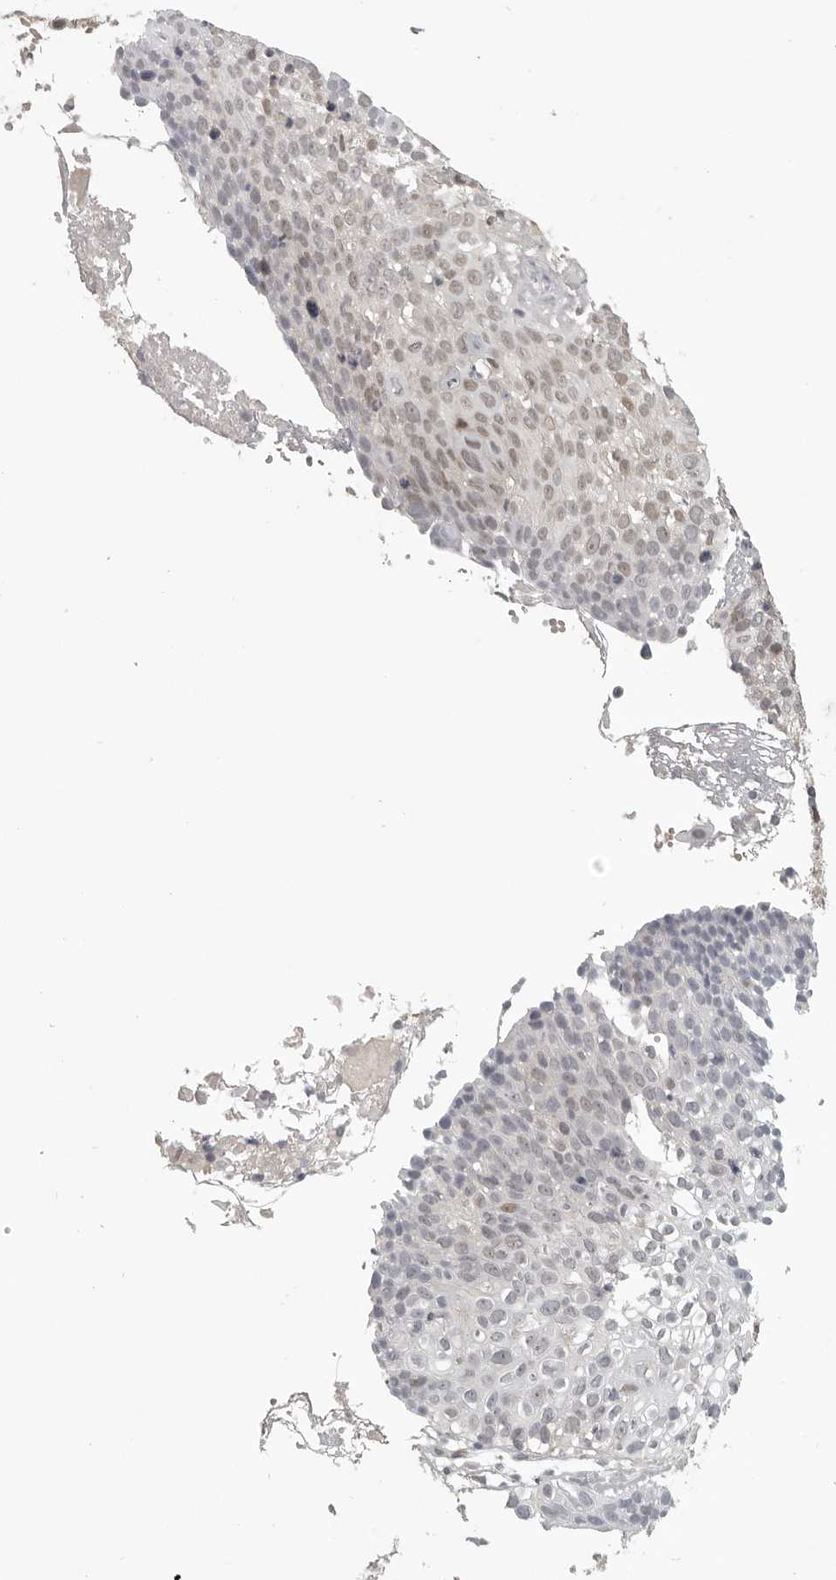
{"staining": {"intensity": "weak", "quantity": "25%-75%", "location": "nuclear"}, "tissue": "cervical cancer", "cell_type": "Tumor cells", "image_type": "cancer", "snomed": [{"axis": "morphology", "description": "Squamous cell carcinoma, NOS"}, {"axis": "topography", "description": "Cervix"}], "caption": "Immunohistochemistry (DAB (3,3'-diaminobenzidine)) staining of cervical cancer (squamous cell carcinoma) demonstrates weak nuclear protein staining in approximately 25%-75% of tumor cells.", "gene": "UROD", "patient": {"sex": "female", "age": 74}}